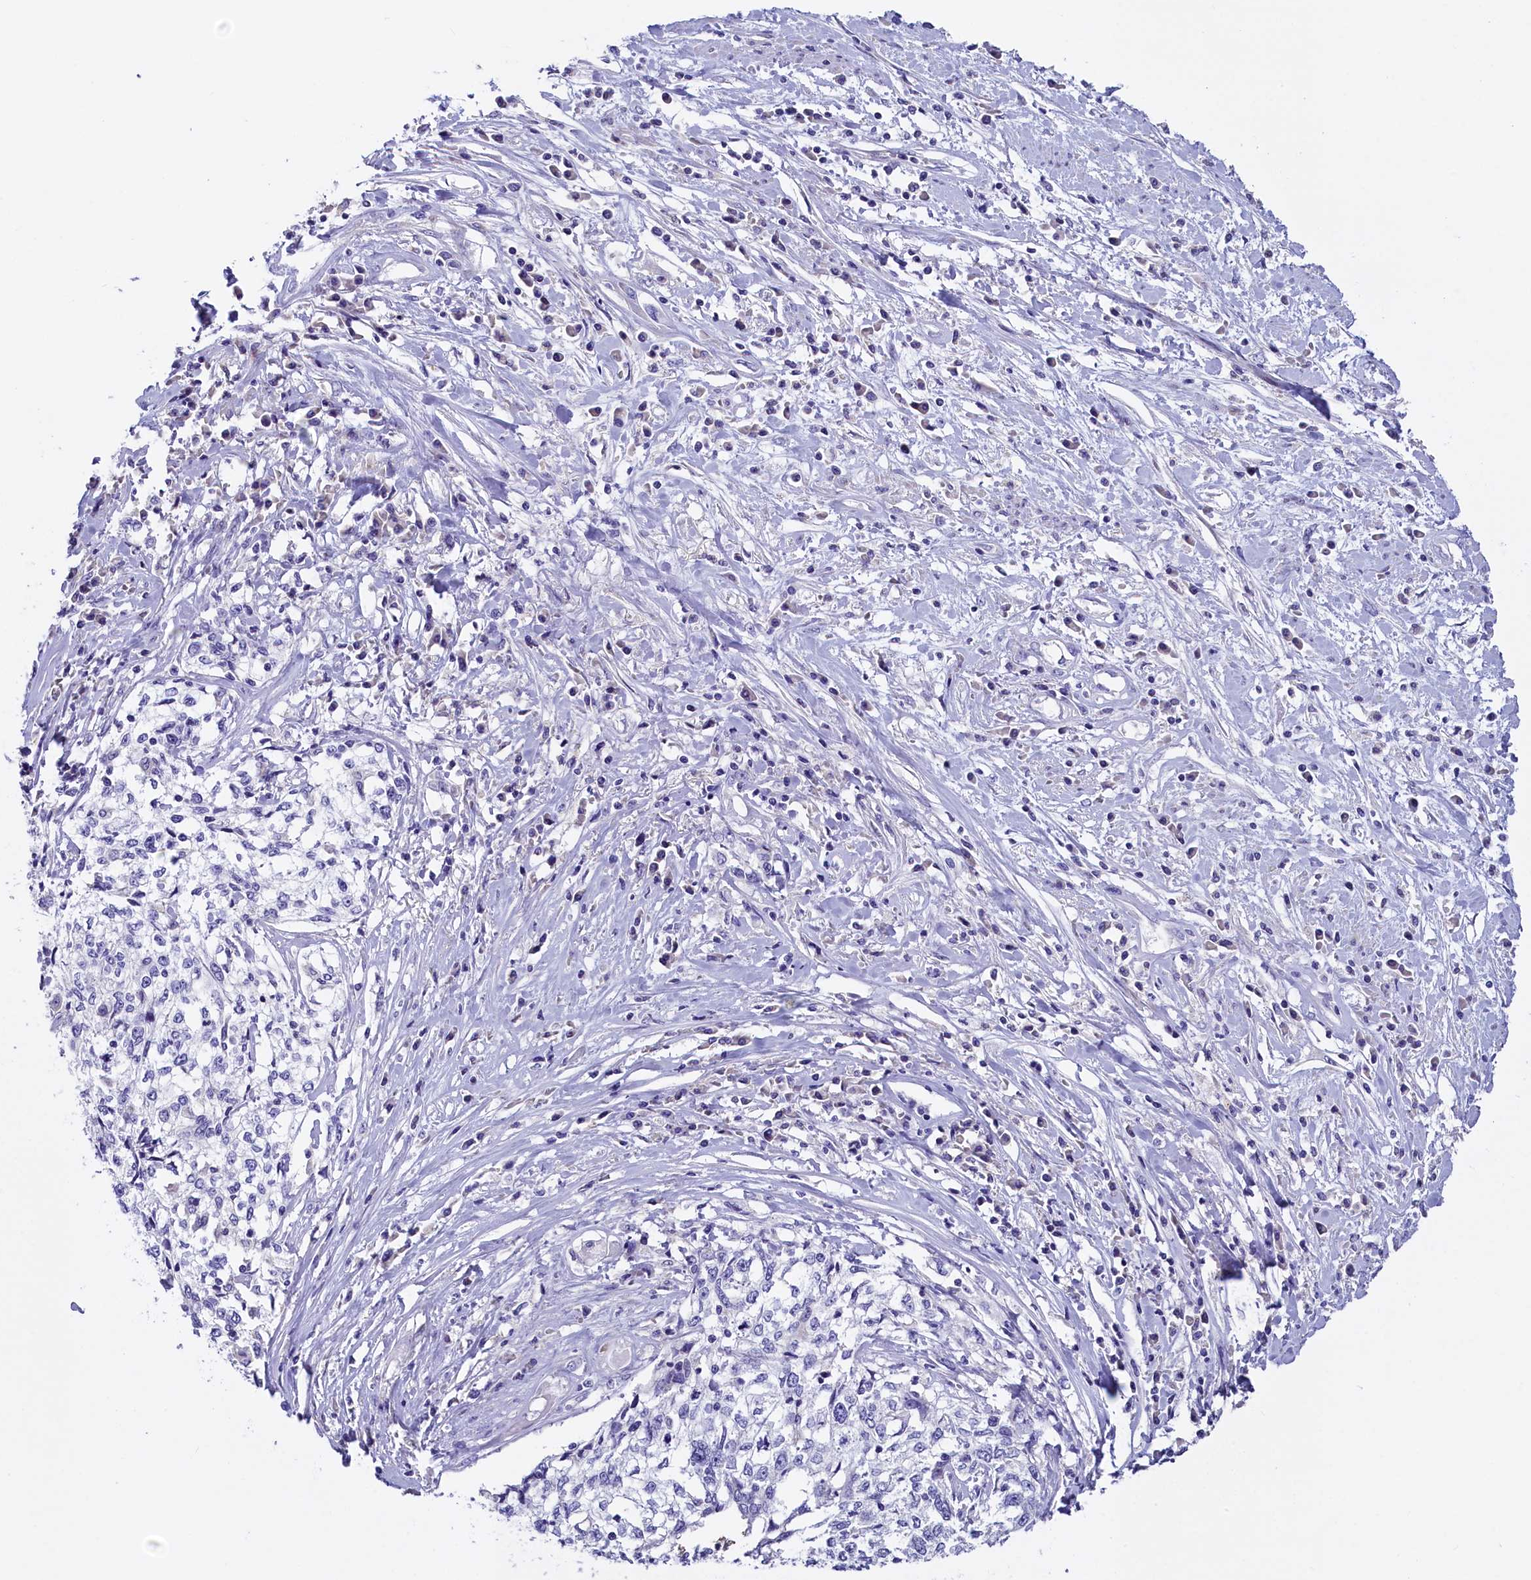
{"staining": {"intensity": "negative", "quantity": "none", "location": "none"}, "tissue": "cervical cancer", "cell_type": "Tumor cells", "image_type": "cancer", "snomed": [{"axis": "morphology", "description": "Squamous cell carcinoma, NOS"}, {"axis": "topography", "description": "Cervix"}], "caption": "The micrograph shows no staining of tumor cells in squamous cell carcinoma (cervical).", "gene": "RTTN", "patient": {"sex": "female", "age": 57}}